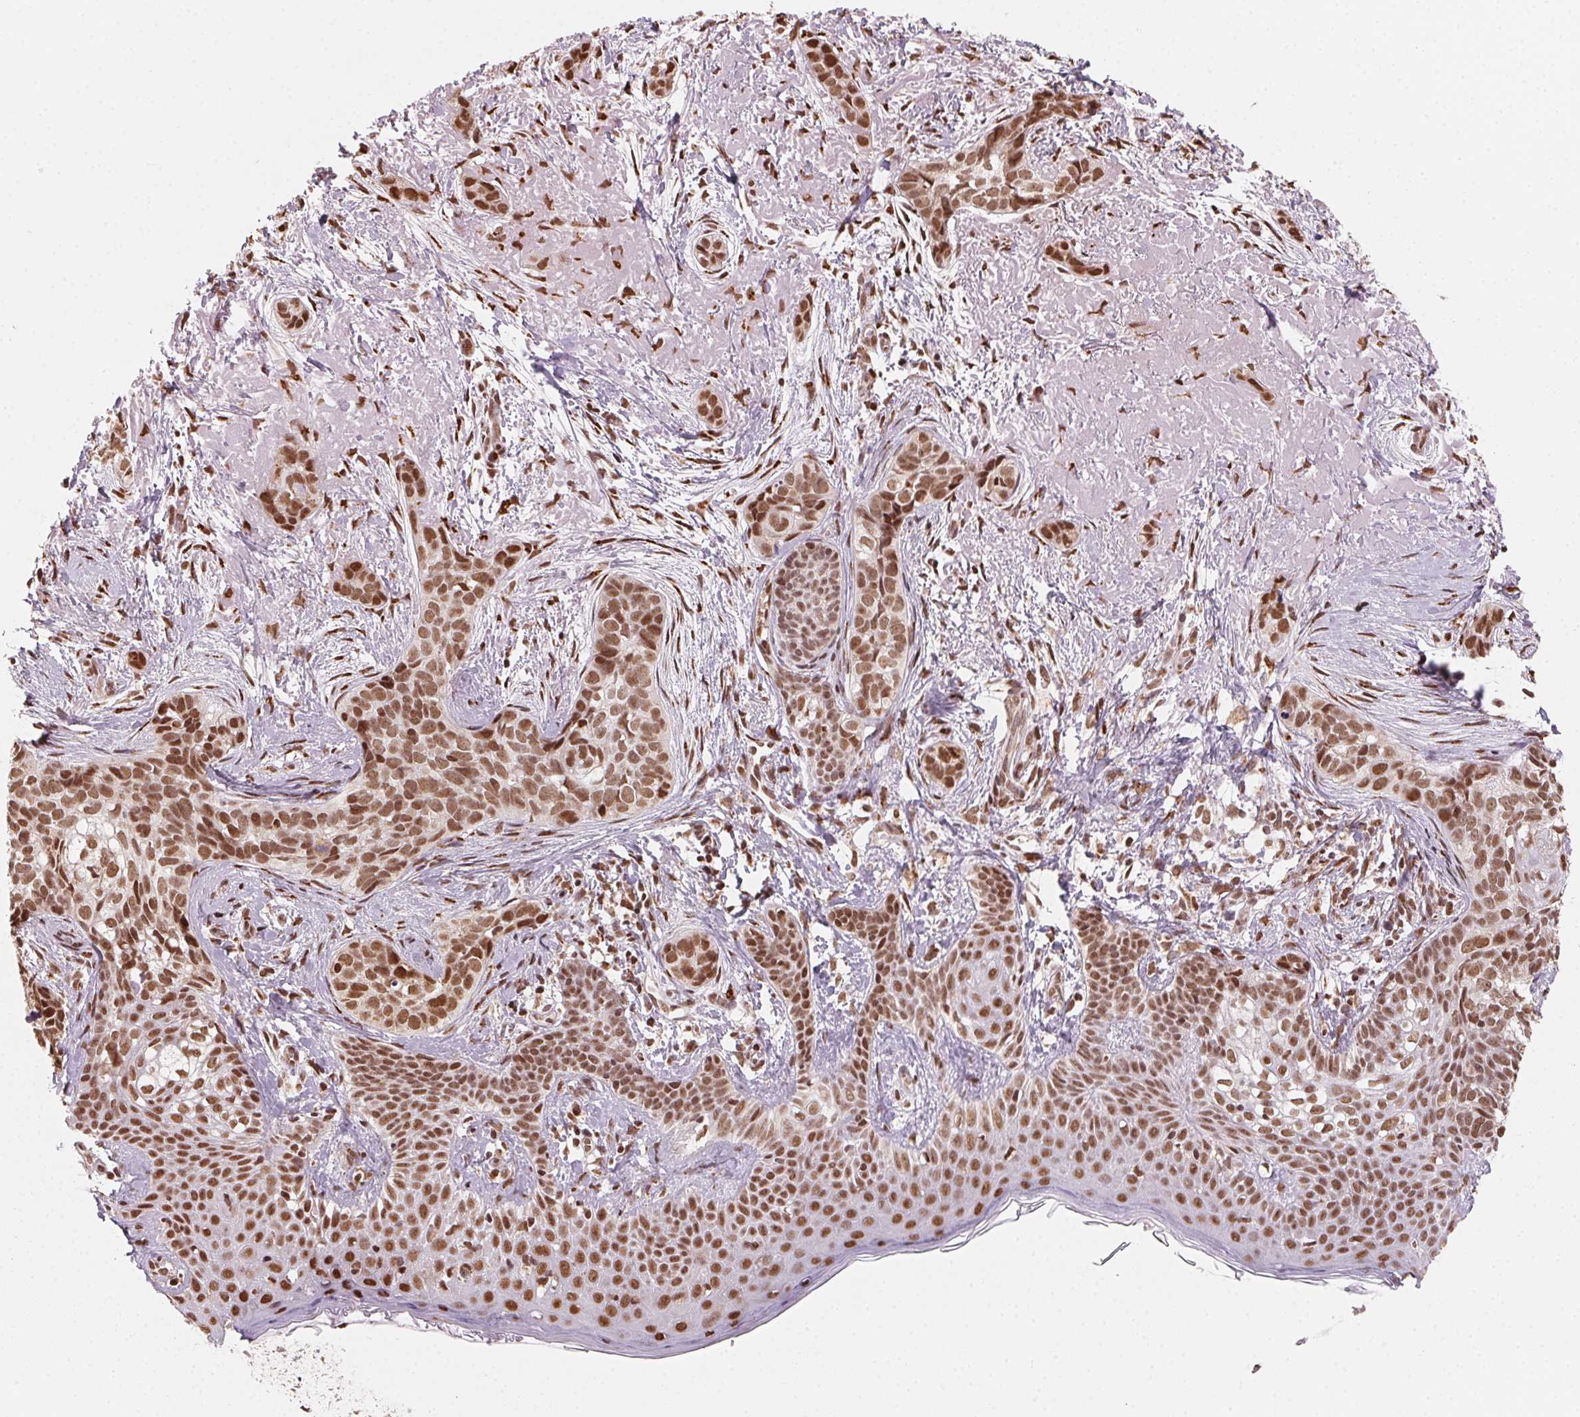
{"staining": {"intensity": "moderate", "quantity": ">75%", "location": "nuclear"}, "tissue": "skin cancer", "cell_type": "Tumor cells", "image_type": "cancer", "snomed": [{"axis": "morphology", "description": "Basal cell carcinoma"}, {"axis": "topography", "description": "Skin"}], "caption": "Immunohistochemistry of human skin cancer shows medium levels of moderate nuclear staining in about >75% of tumor cells. The staining was performed using DAB to visualize the protein expression in brown, while the nuclei were stained in blue with hematoxylin (Magnification: 20x).", "gene": "TOPORS", "patient": {"sex": "male", "age": 87}}